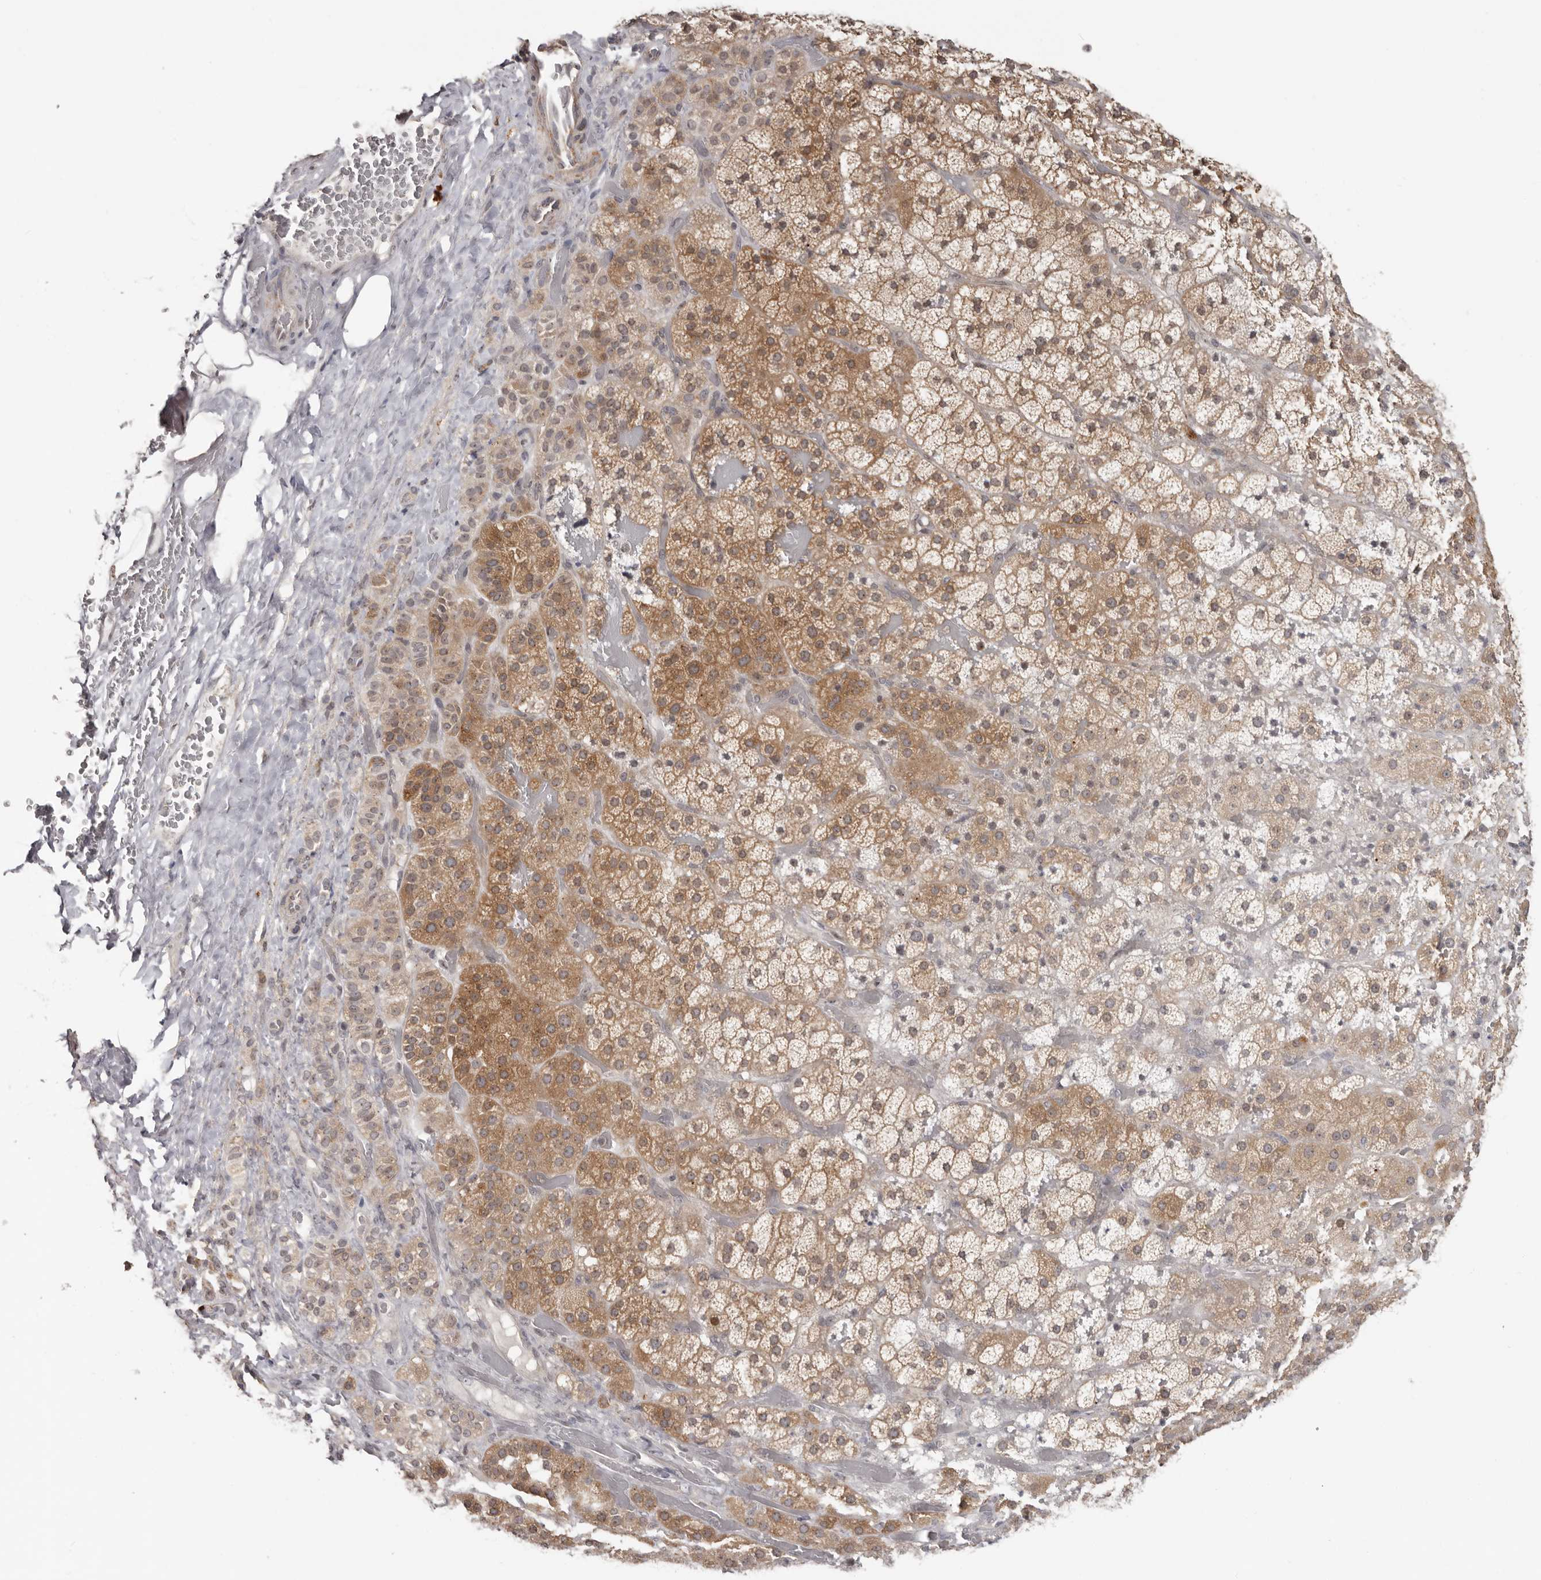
{"staining": {"intensity": "moderate", "quantity": ">75%", "location": "cytoplasmic/membranous"}, "tissue": "adrenal gland", "cell_type": "Glandular cells", "image_type": "normal", "snomed": [{"axis": "morphology", "description": "Normal tissue, NOS"}, {"axis": "topography", "description": "Adrenal gland"}], "caption": "Protein expression by immunohistochemistry (IHC) demonstrates moderate cytoplasmic/membranous staining in about >75% of glandular cells in unremarkable adrenal gland. The staining is performed using DAB brown chromogen to label protein expression. The nuclei are counter-stained blue using hematoxylin.", "gene": "BAD", "patient": {"sex": "male", "age": 57}}